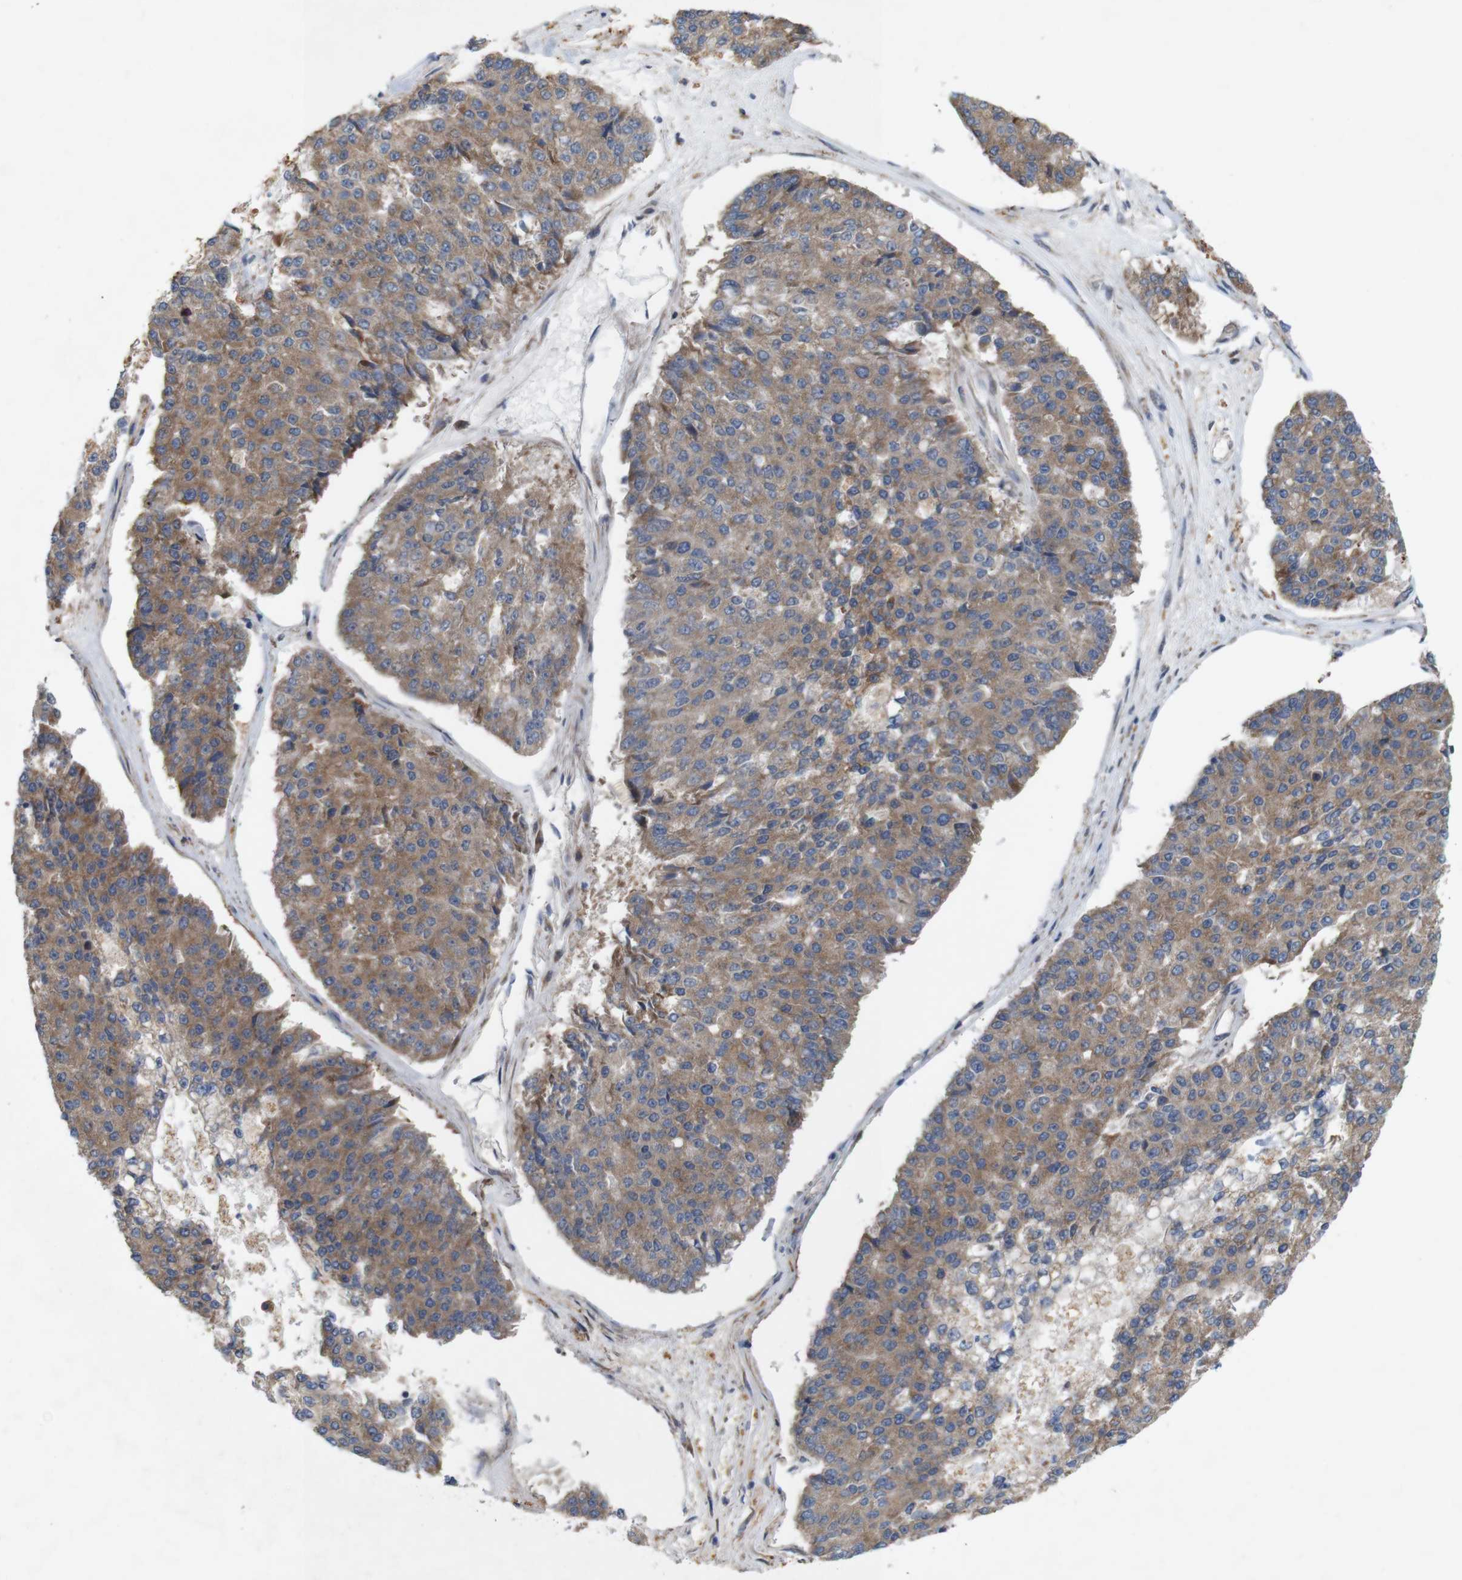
{"staining": {"intensity": "moderate", "quantity": ">75%", "location": "cytoplasmic/membranous"}, "tissue": "pancreatic cancer", "cell_type": "Tumor cells", "image_type": "cancer", "snomed": [{"axis": "morphology", "description": "Adenocarcinoma, NOS"}, {"axis": "topography", "description": "Pancreas"}], "caption": "The photomicrograph shows a brown stain indicating the presence of a protein in the cytoplasmic/membranous of tumor cells in adenocarcinoma (pancreatic).", "gene": "SIGLEC8", "patient": {"sex": "male", "age": 50}}